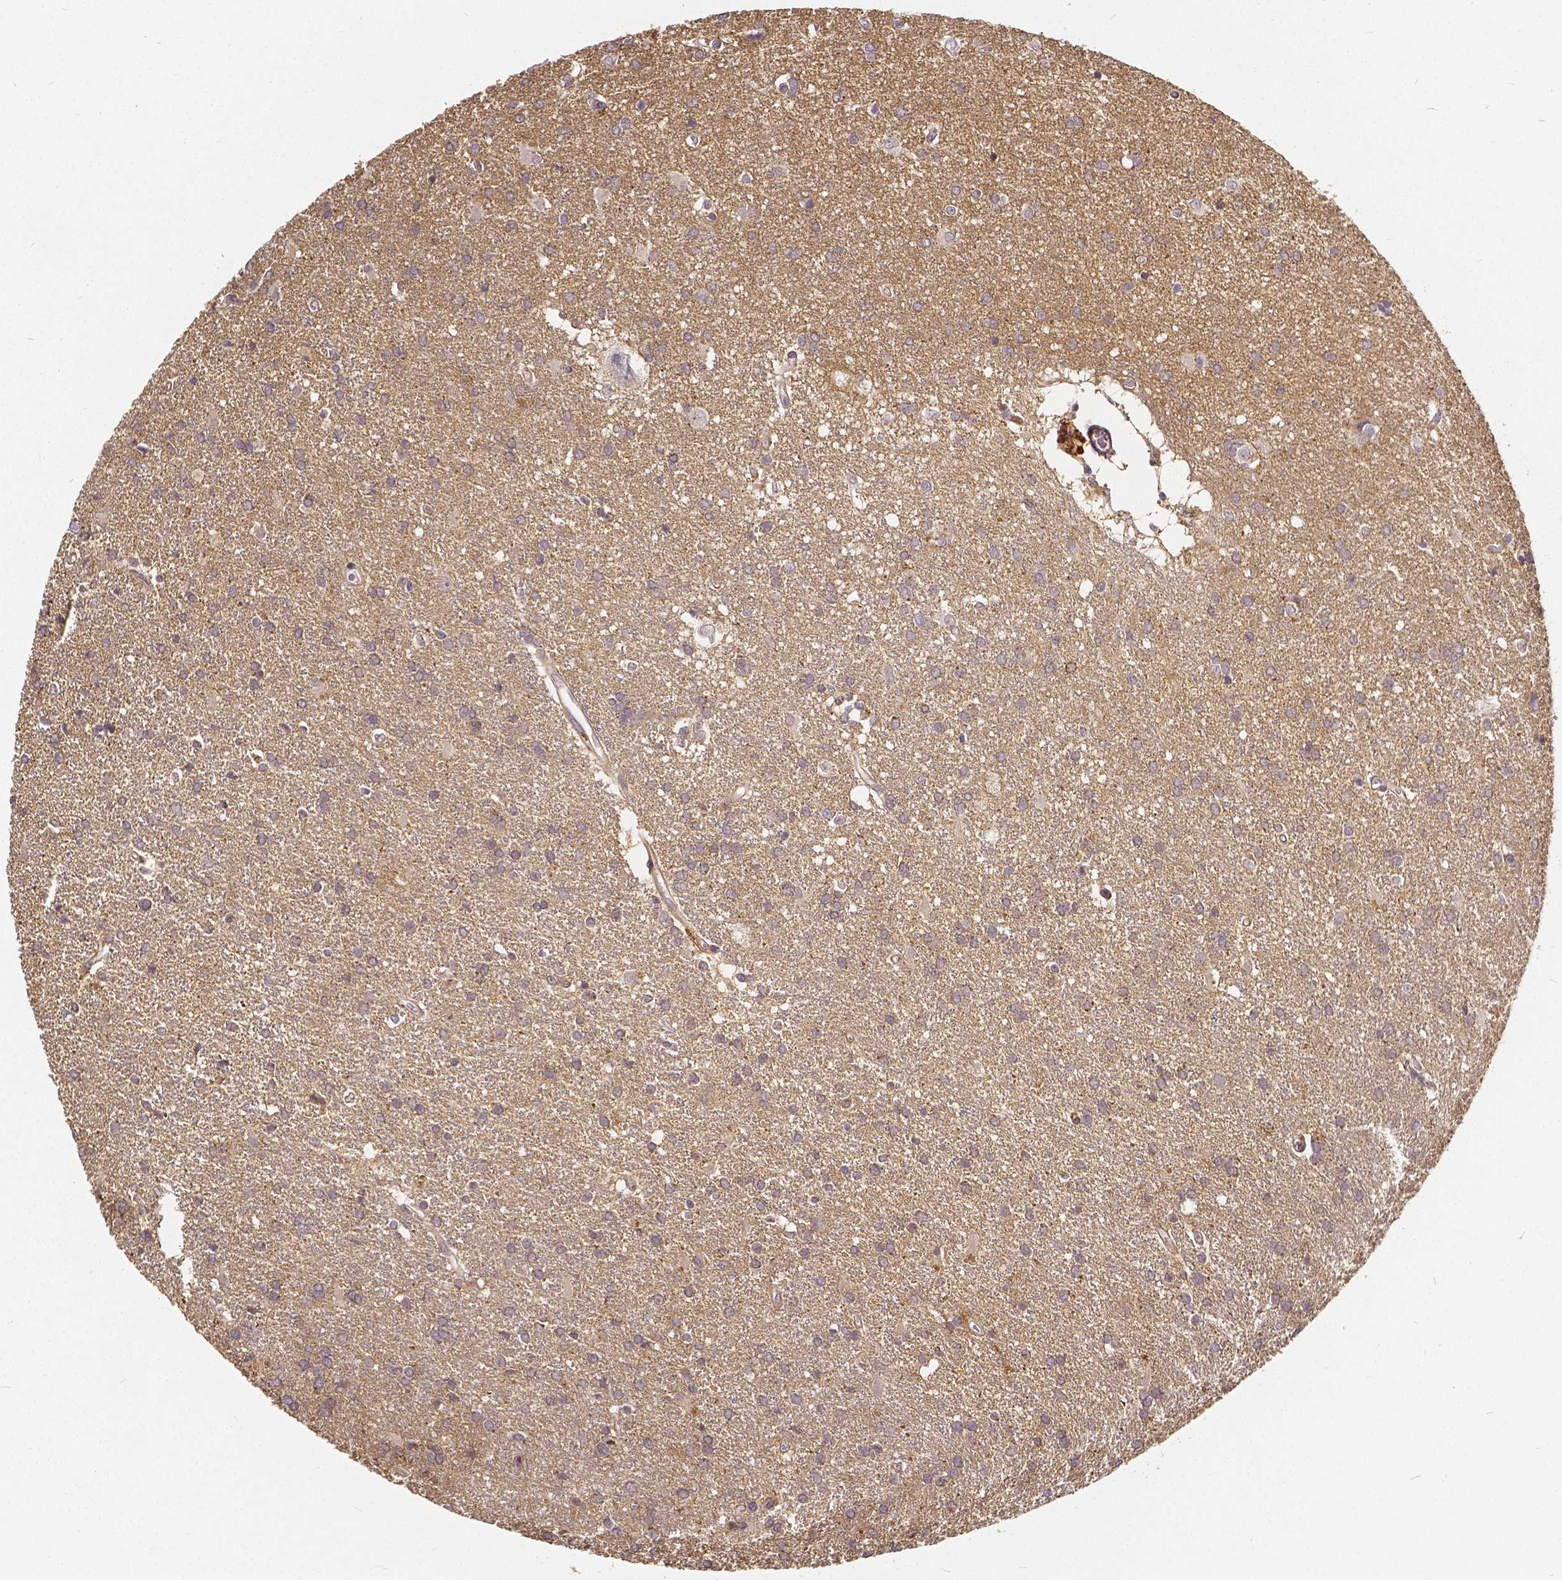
{"staining": {"intensity": "negative", "quantity": "none", "location": "none"}, "tissue": "glioma", "cell_type": "Tumor cells", "image_type": "cancer", "snomed": [{"axis": "morphology", "description": "Glioma, malignant, Low grade"}, {"axis": "topography", "description": "Brain"}], "caption": "High magnification brightfield microscopy of malignant low-grade glioma stained with DAB (3,3'-diaminobenzidine) (brown) and counterstained with hematoxylin (blue): tumor cells show no significant expression.", "gene": "CTNNA2", "patient": {"sex": "male", "age": 66}}